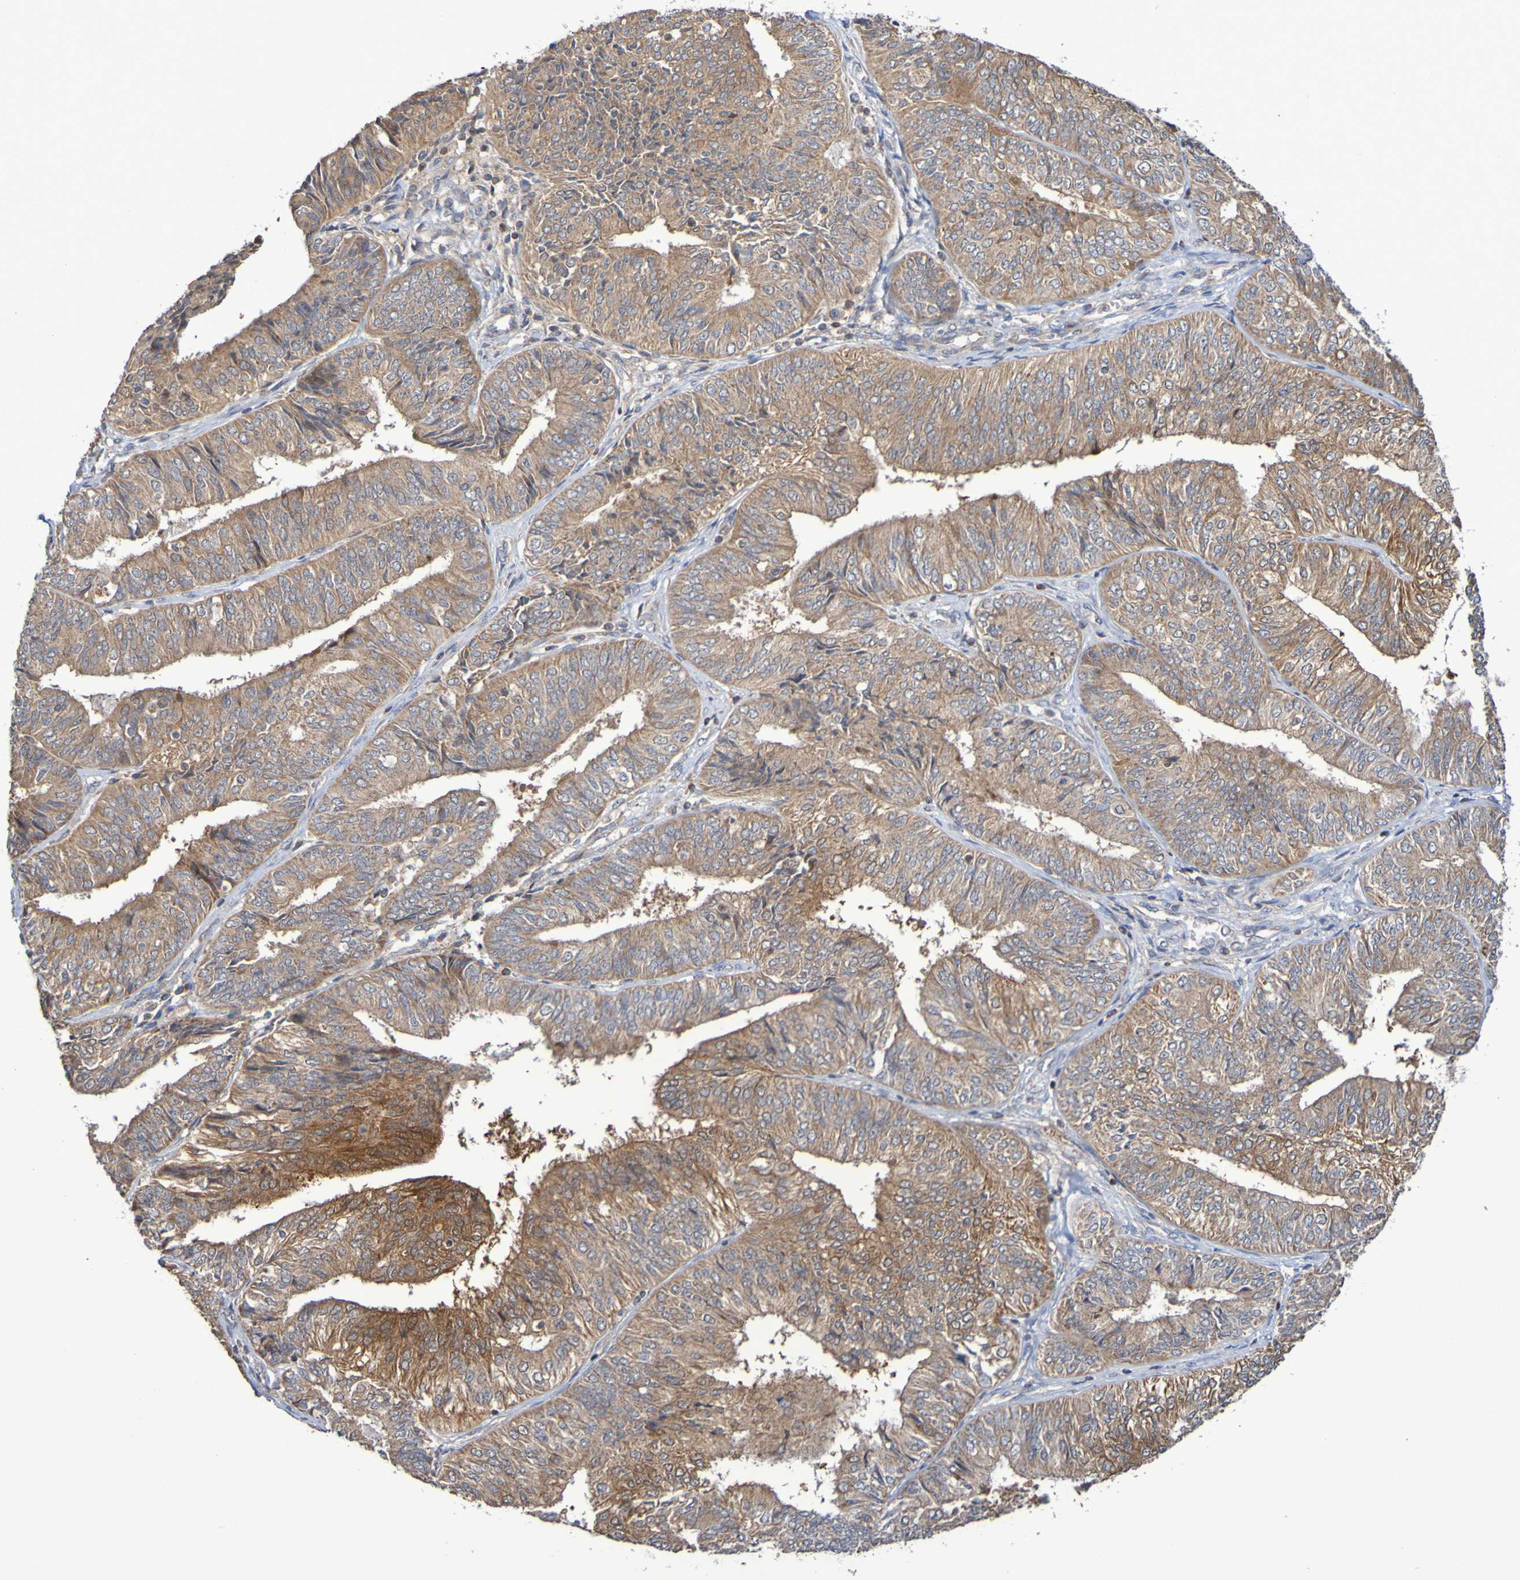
{"staining": {"intensity": "moderate", "quantity": ">75%", "location": "cytoplasmic/membranous"}, "tissue": "endometrial cancer", "cell_type": "Tumor cells", "image_type": "cancer", "snomed": [{"axis": "morphology", "description": "Adenocarcinoma, NOS"}, {"axis": "topography", "description": "Endometrium"}], "caption": "An image of human endometrial cancer (adenocarcinoma) stained for a protein demonstrates moderate cytoplasmic/membranous brown staining in tumor cells.", "gene": "C3orf18", "patient": {"sex": "female", "age": 58}}